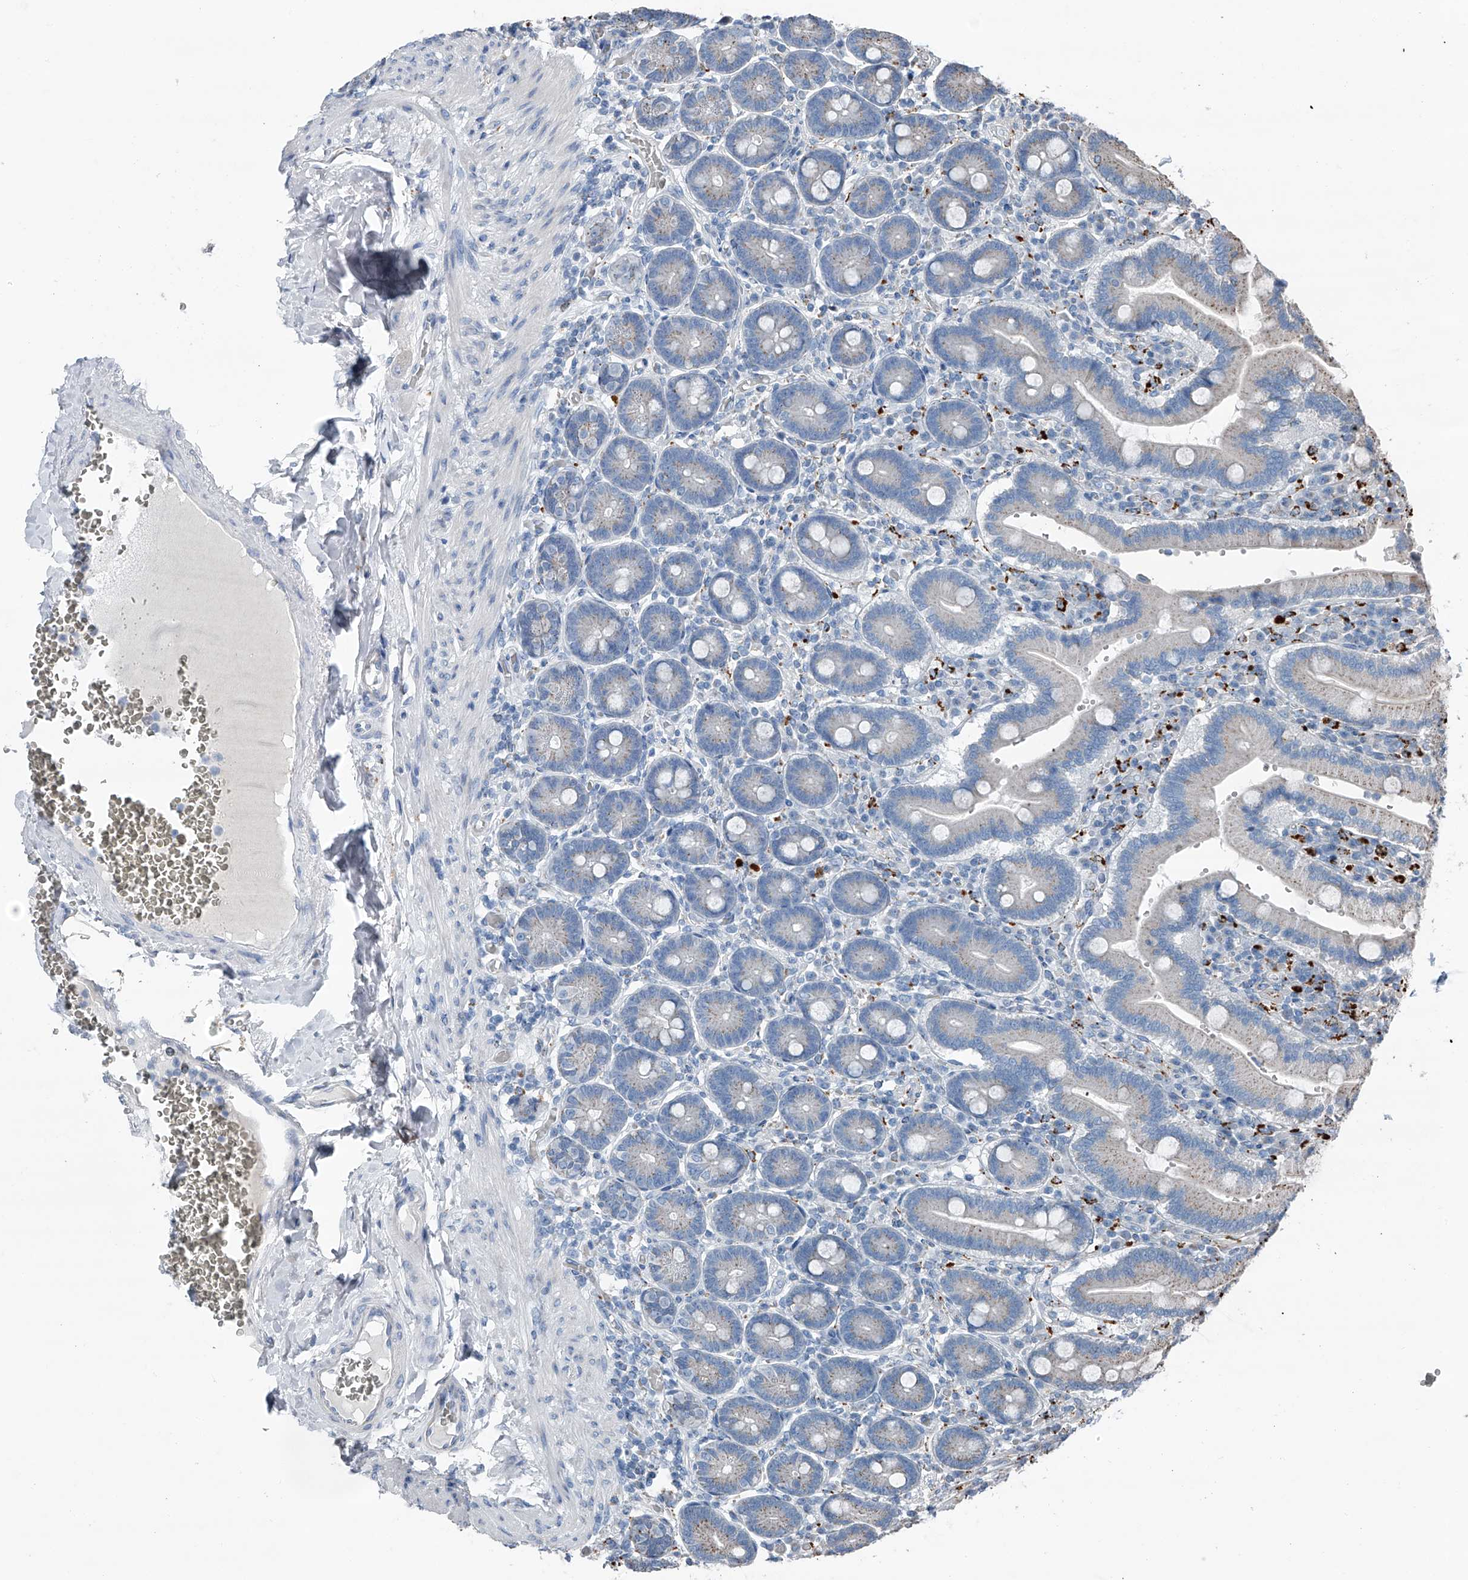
{"staining": {"intensity": "weak", "quantity": "<25%", "location": "cytoplasmic/membranous"}, "tissue": "duodenum", "cell_type": "Glandular cells", "image_type": "normal", "snomed": [{"axis": "morphology", "description": "Normal tissue, NOS"}, {"axis": "topography", "description": "Duodenum"}], "caption": "The histopathology image reveals no staining of glandular cells in normal duodenum.", "gene": "ZNF772", "patient": {"sex": "female", "age": 62}}